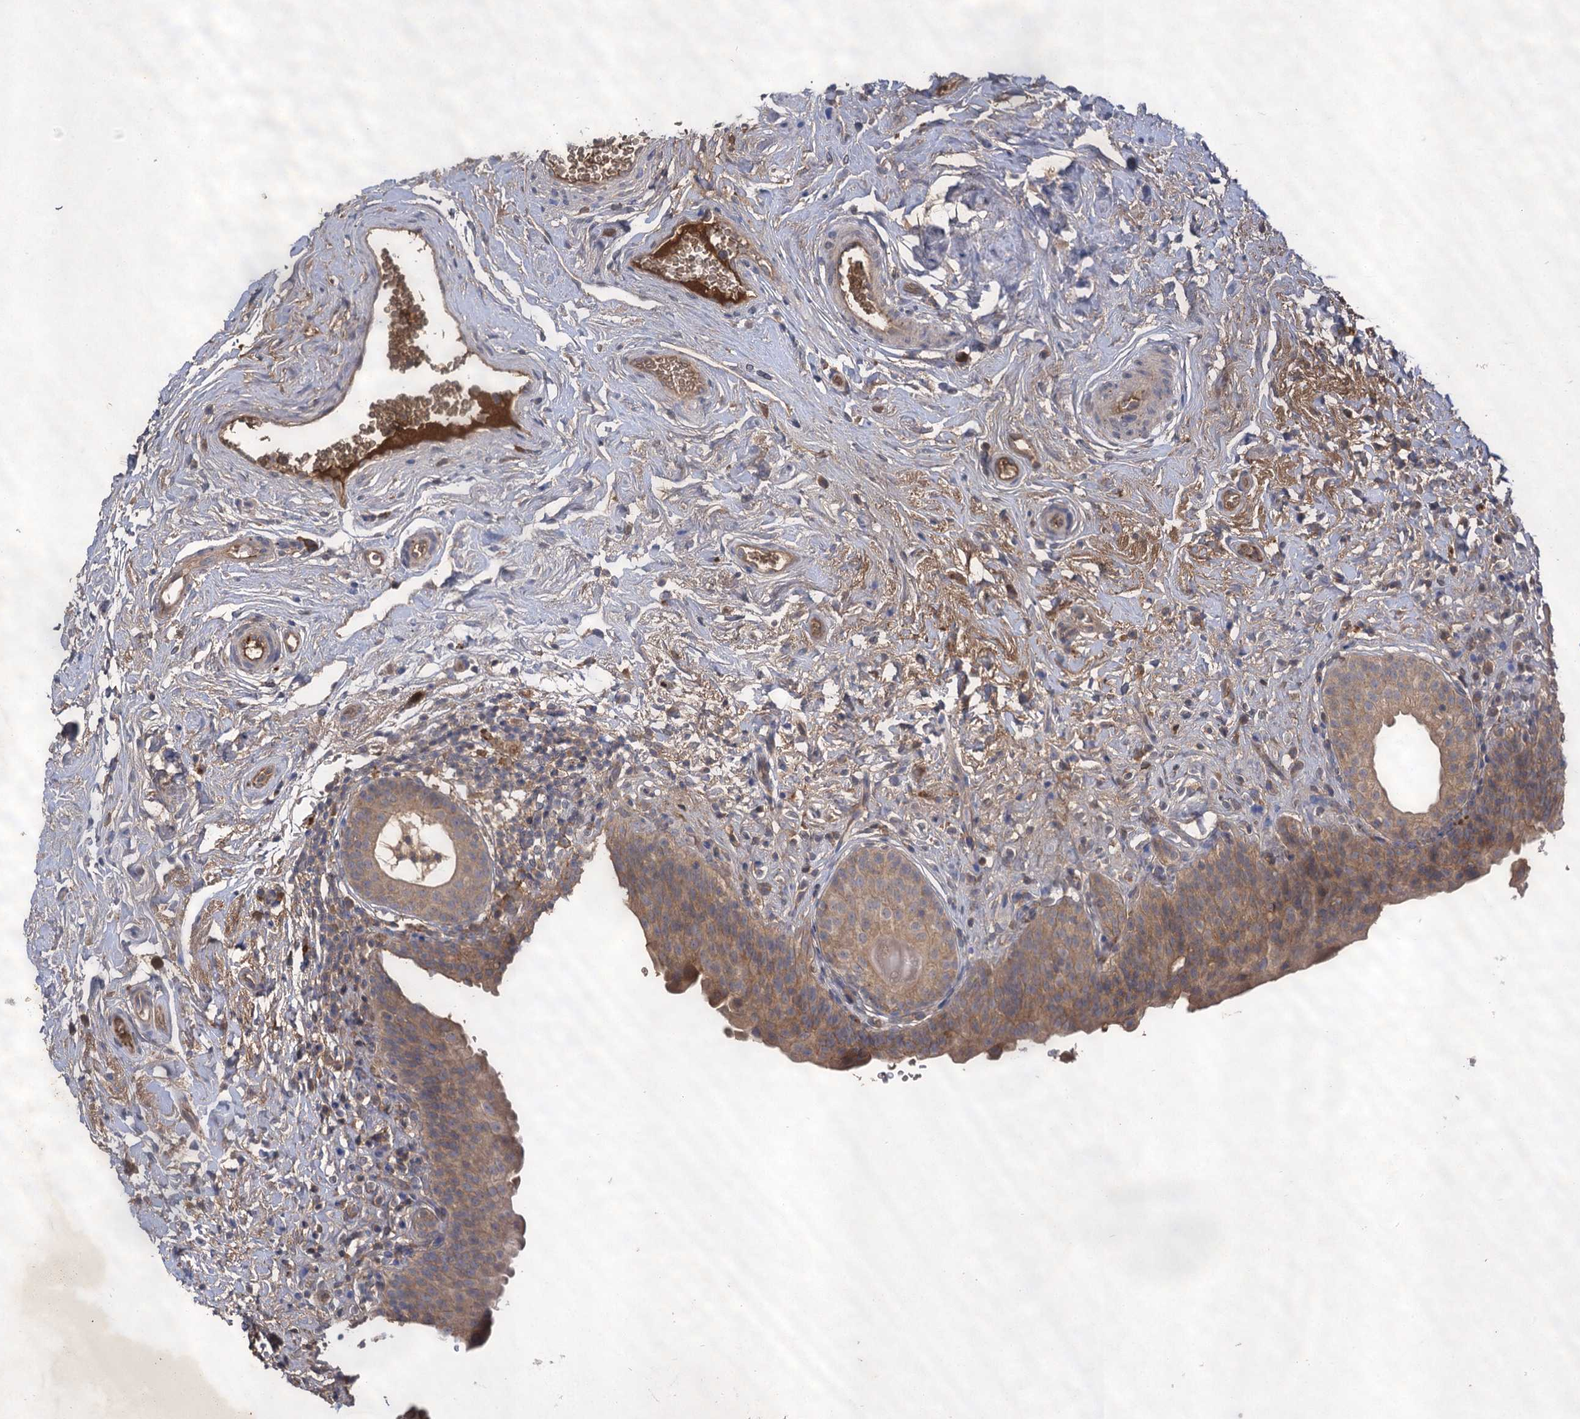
{"staining": {"intensity": "moderate", "quantity": ">75%", "location": "cytoplasmic/membranous"}, "tissue": "urinary bladder", "cell_type": "Urothelial cells", "image_type": "normal", "snomed": [{"axis": "morphology", "description": "Normal tissue, NOS"}, {"axis": "topography", "description": "Urinary bladder"}], "caption": "About >75% of urothelial cells in benign human urinary bladder show moderate cytoplasmic/membranous protein positivity as visualized by brown immunohistochemical staining.", "gene": "USP50", "patient": {"sex": "male", "age": 83}}